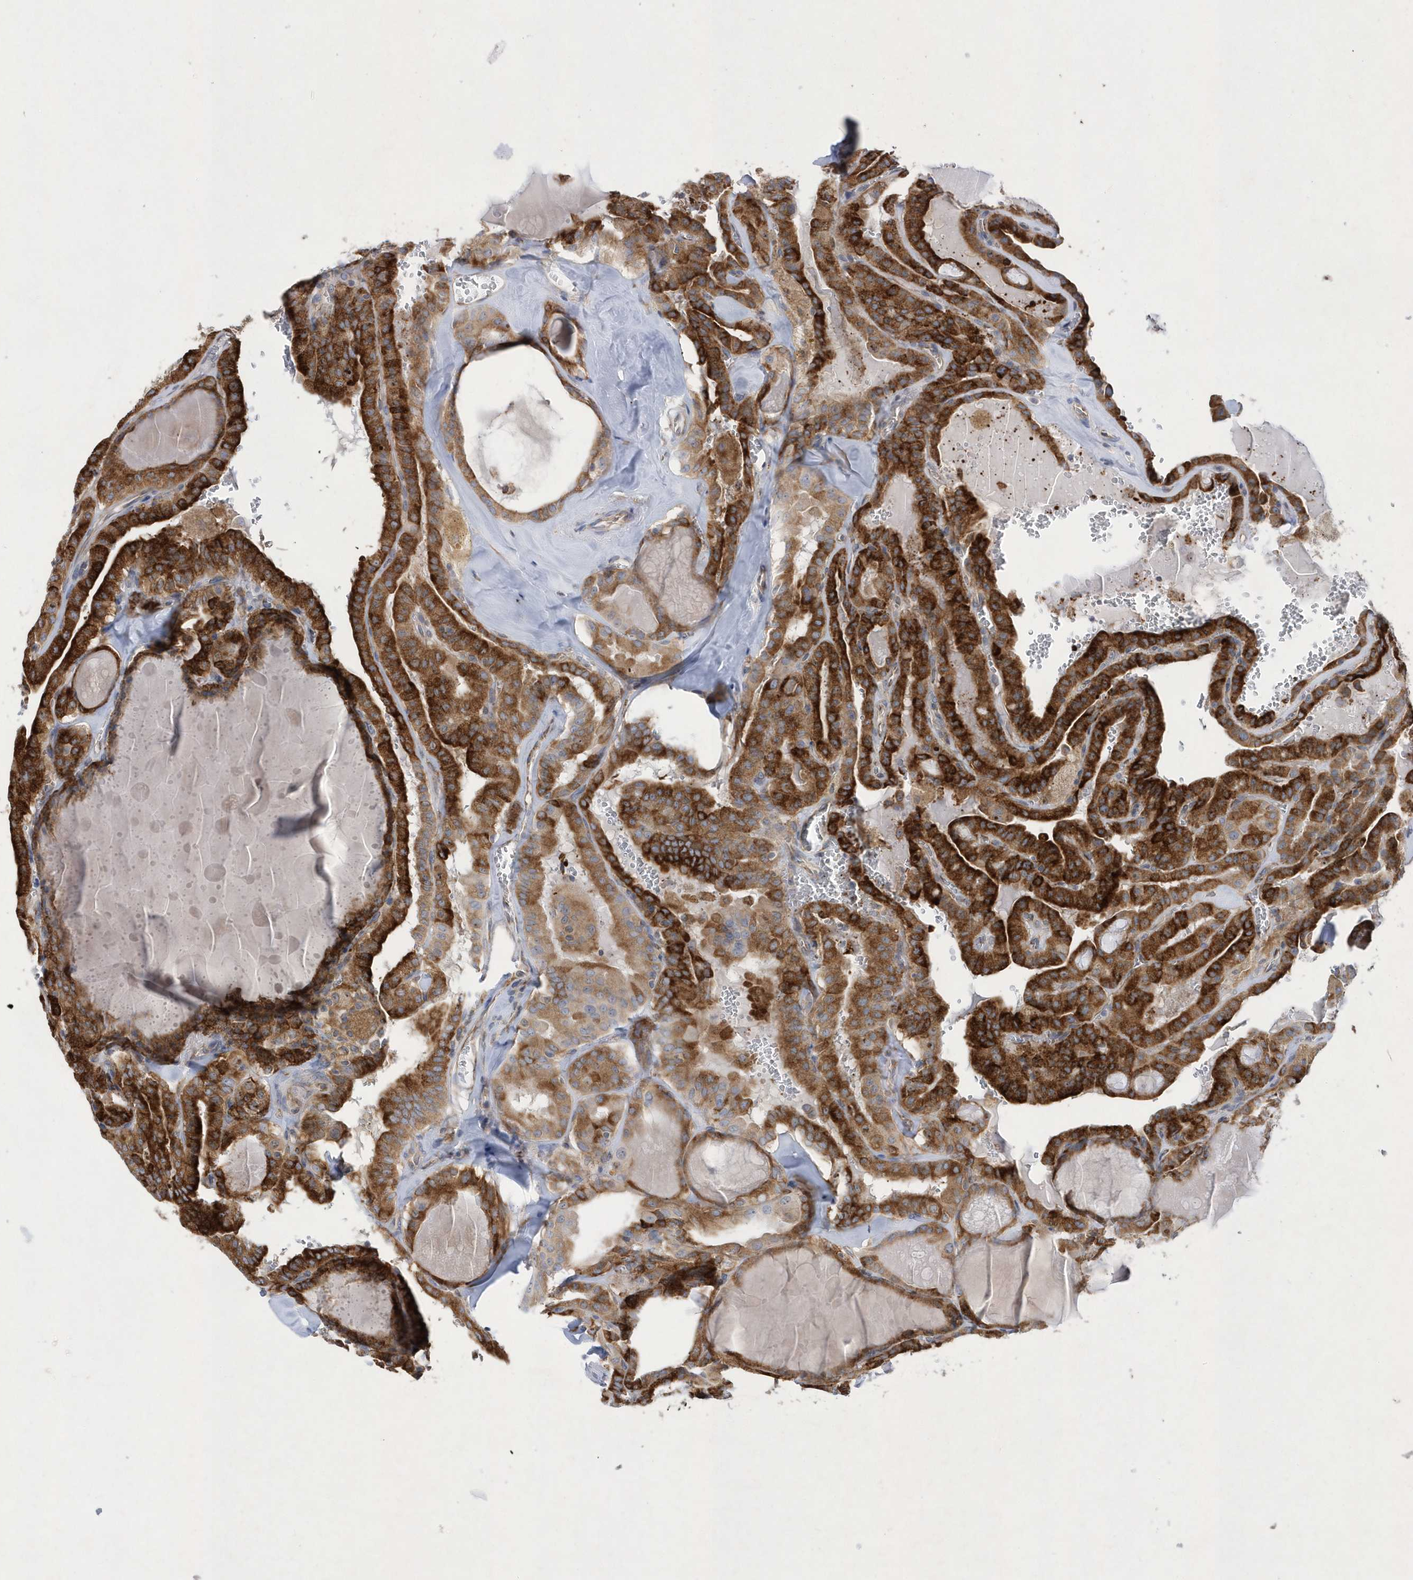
{"staining": {"intensity": "strong", "quantity": ">75%", "location": "cytoplasmic/membranous"}, "tissue": "thyroid cancer", "cell_type": "Tumor cells", "image_type": "cancer", "snomed": [{"axis": "morphology", "description": "Papillary adenocarcinoma, NOS"}, {"axis": "topography", "description": "Thyroid gland"}], "caption": "DAB (3,3'-diaminobenzidine) immunohistochemical staining of human thyroid cancer (papillary adenocarcinoma) reveals strong cytoplasmic/membranous protein expression in approximately >75% of tumor cells.", "gene": "MED31", "patient": {"sex": "male", "age": 52}}